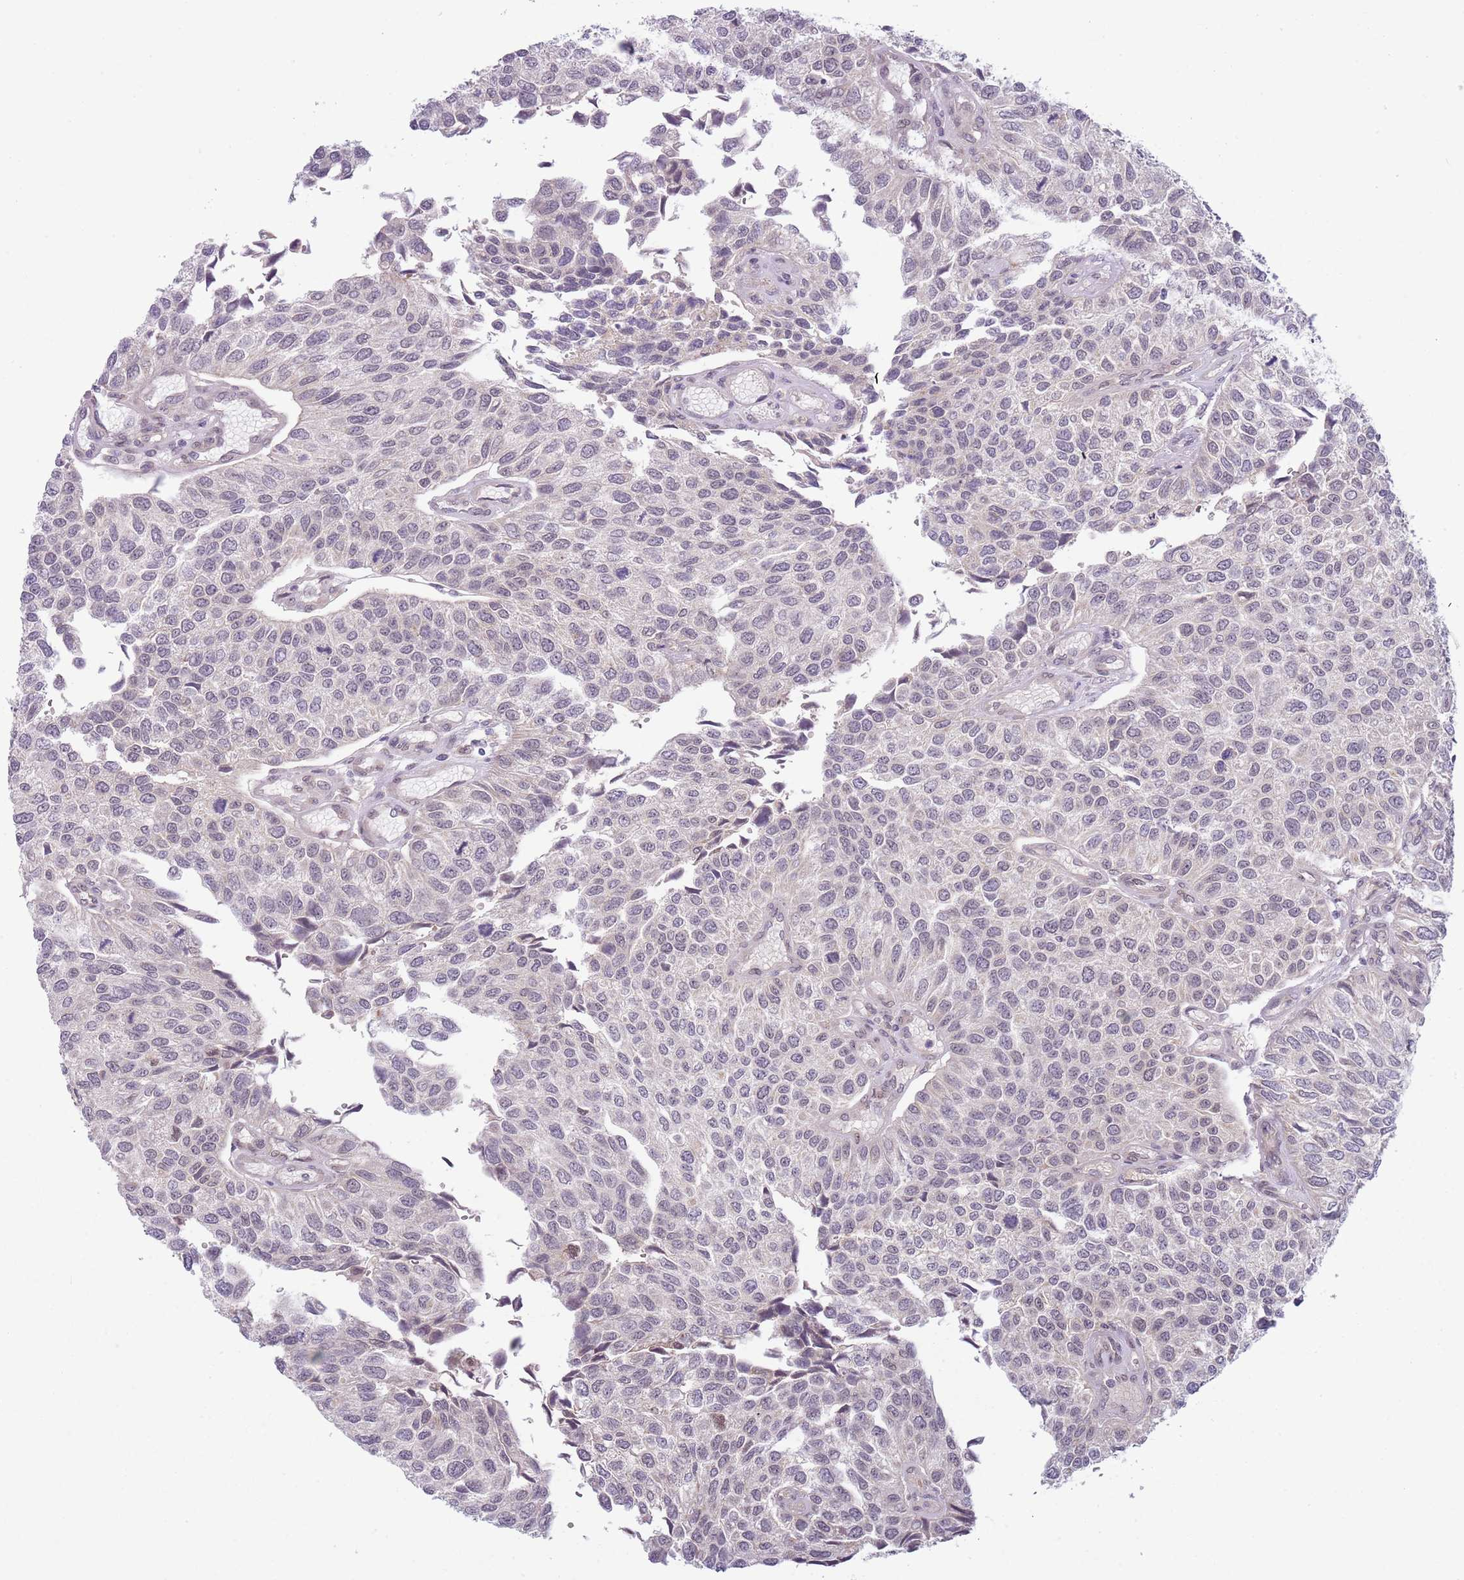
{"staining": {"intensity": "negative", "quantity": "none", "location": "none"}, "tissue": "urothelial cancer", "cell_type": "Tumor cells", "image_type": "cancer", "snomed": [{"axis": "morphology", "description": "Urothelial carcinoma, NOS"}, {"axis": "topography", "description": "Urinary bladder"}], "caption": "Human transitional cell carcinoma stained for a protein using immunohistochemistry exhibits no staining in tumor cells.", "gene": "TM2D1", "patient": {"sex": "male", "age": 55}}